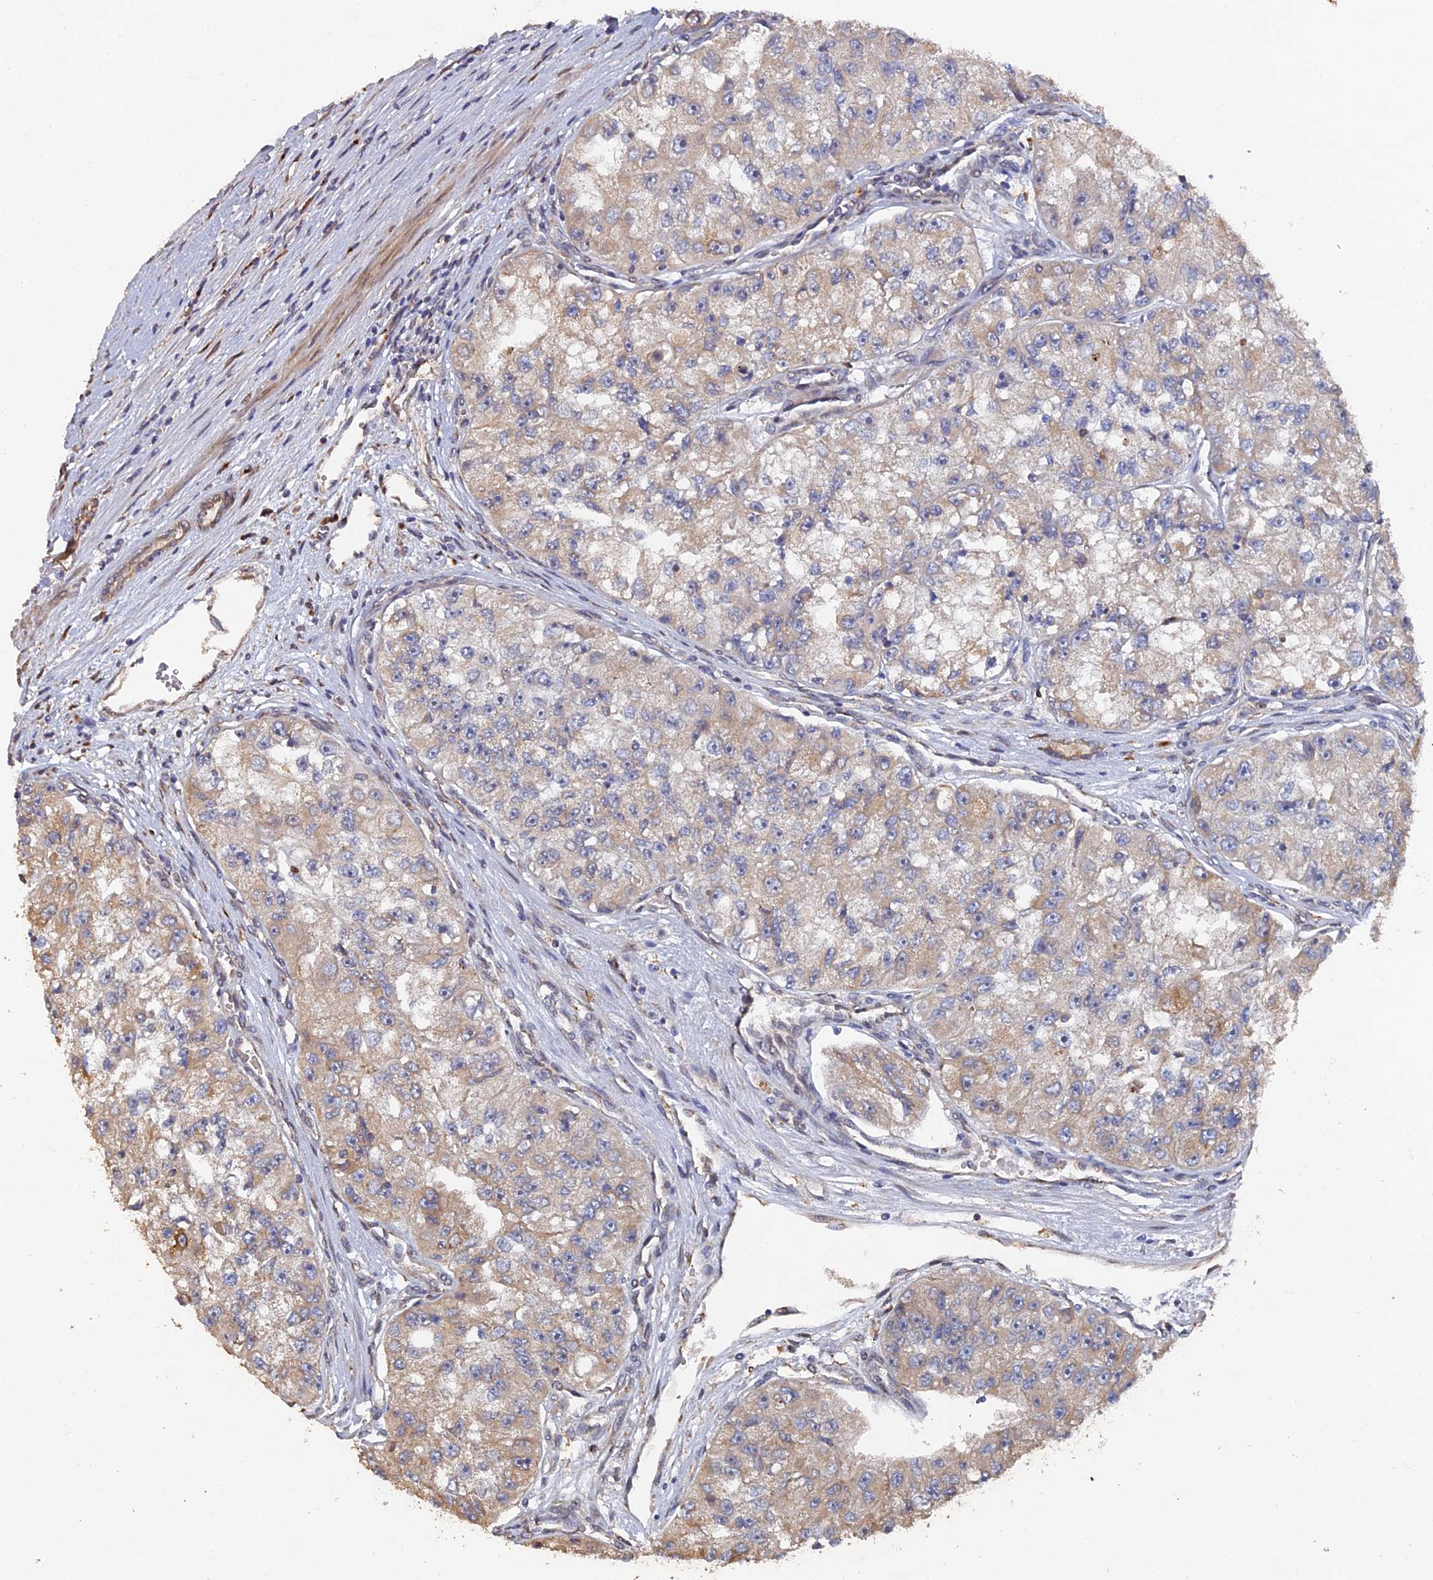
{"staining": {"intensity": "weak", "quantity": "<25%", "location": "cytoplasmic/membranous"}, "tissue": "renal cancer", "cell_type": "Tumor cells", "image_type": "cancer", "snomed": [{"axis": "morphology", "description": "Adenocarcinoma, NOS"}, {"axis": "topography", "description": "Kidney"}], "caption": "Renal adenocarcinoma was stained to show a protein in brown. There is no significant staining in tumor cells.", "gene": "VPS37C", "patient": {"sex": "male", "age": 63}}